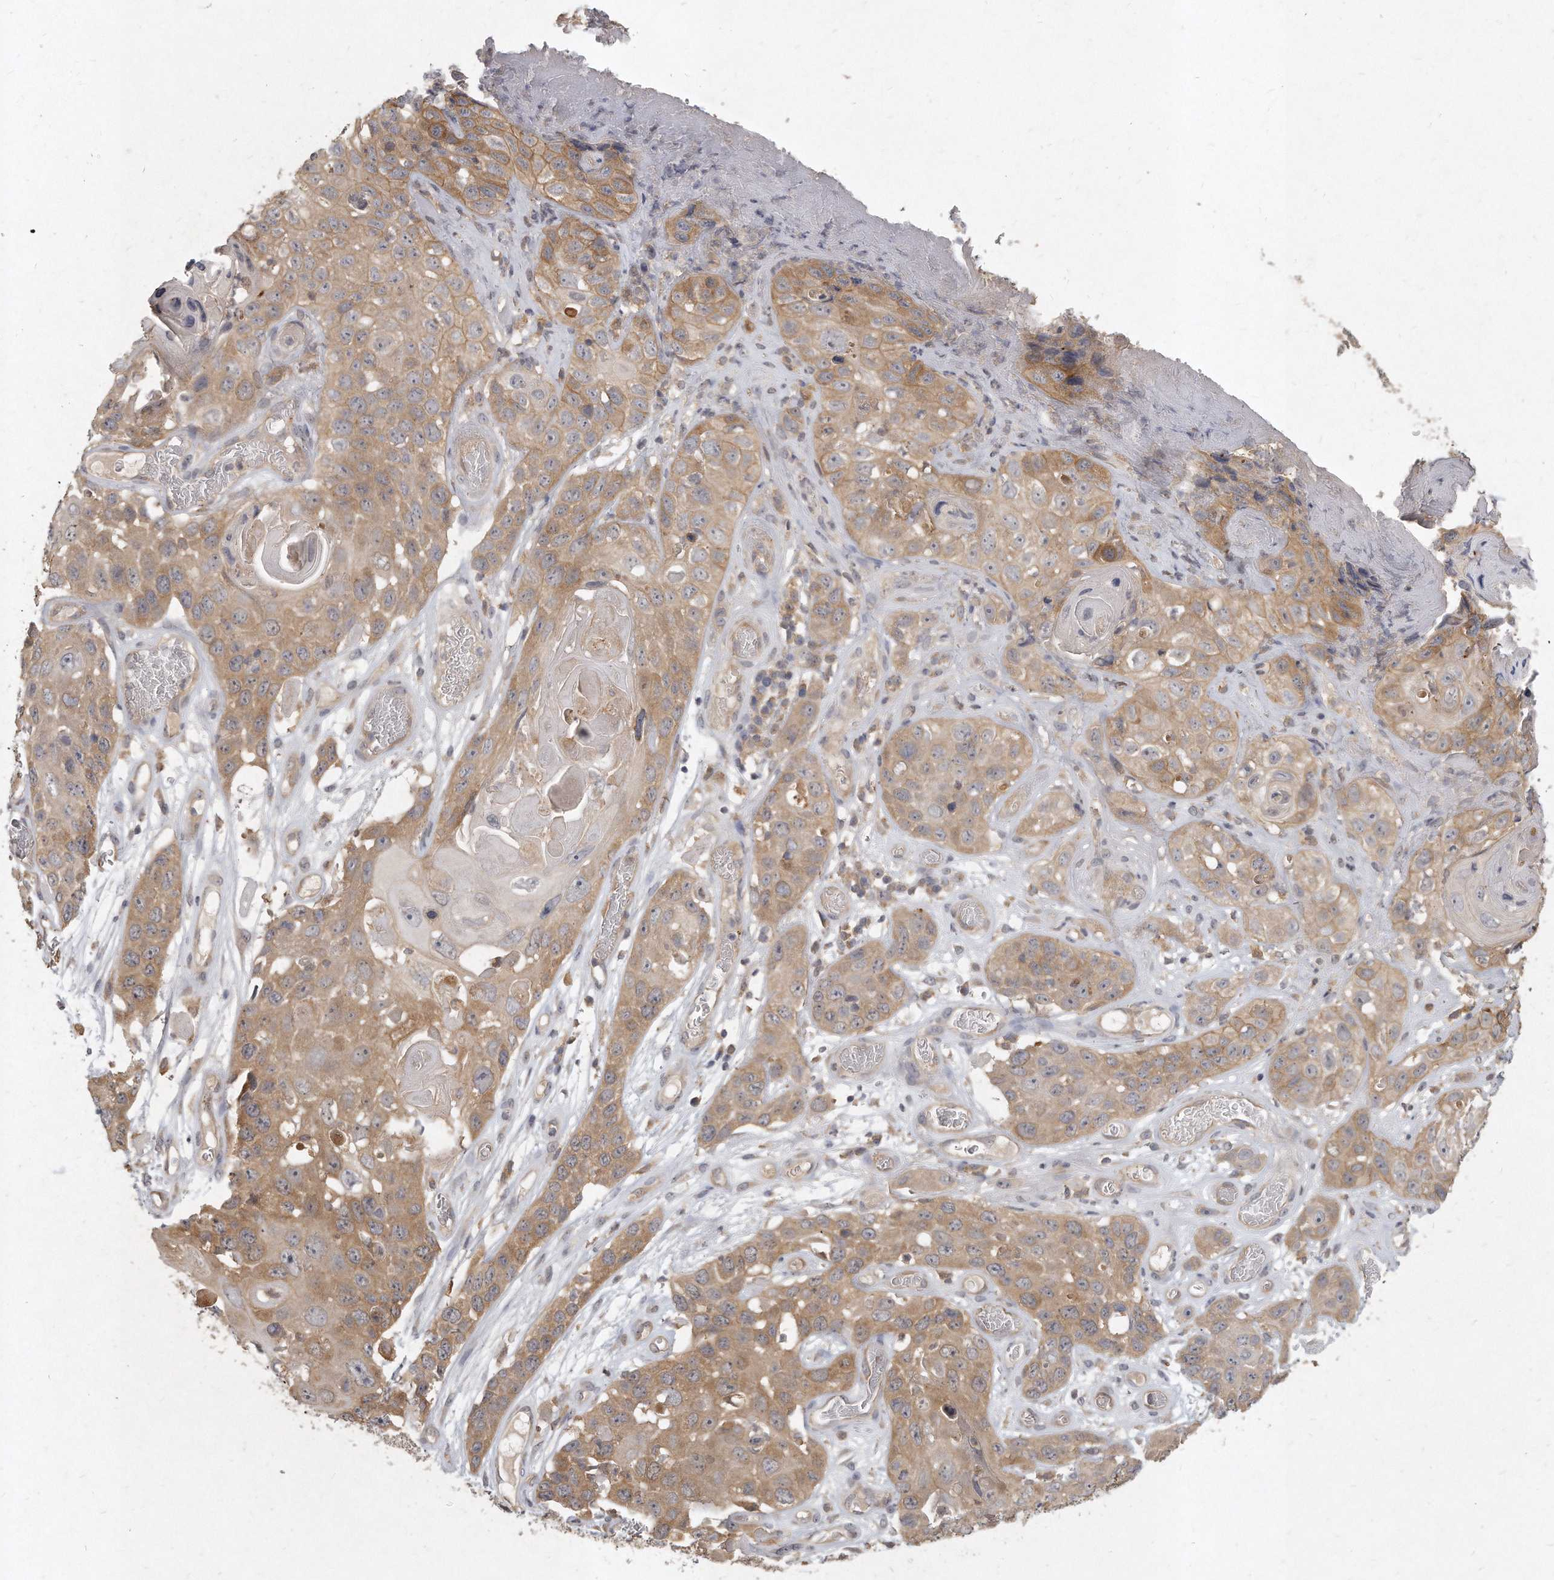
{"staining": {"intensity": "moderate", "quantity": ">75%", "location": "cytoplasmic/membranous"}, "tissue": "skin cancer", "cell_type": "Tumor cells", "image_type": "cancer", "snomed": [{"axis": "morphology", "description": "Squamous cell carcinoma, NOS"}, {"axis": "topography", "description": "Skin"}], "caption": "Brown immunohistochemical staining in human skin cancer (squamous cell carcinoma) displays moderate cytoplasmic/membranous positivity in approximately >75% of tumor cells. The staining was performed using DAB to visualize the protein expression in brown, while the nuclei were stained in blue with hematoxylin (Magnification: 20x).", "gene": "LGALS8", "patient": {"sex": "male", "age": 55}}